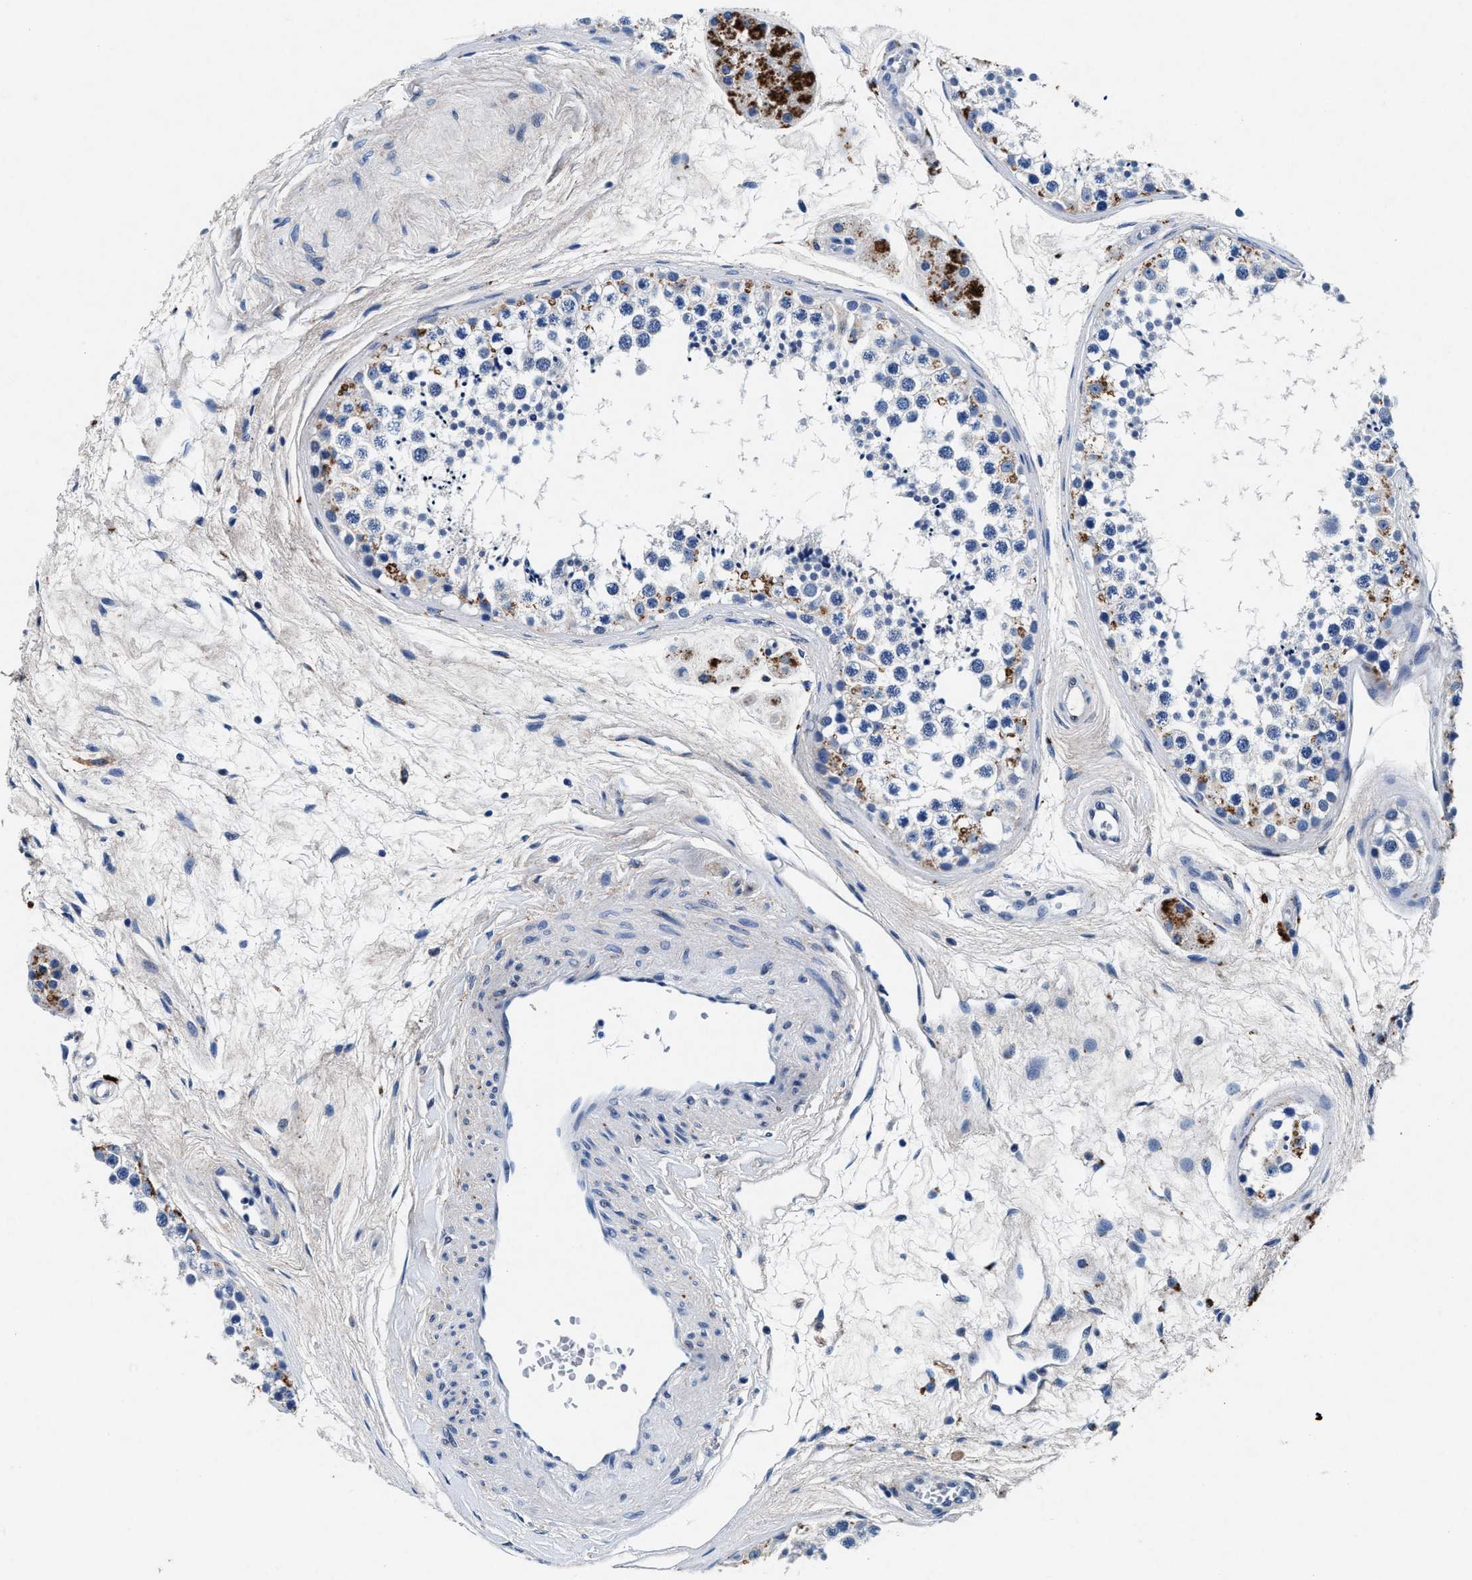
{"staining": {"intensity": "weak", "quantity": "25%-75%", "location": "cytoplasmic/membranous"}, "tissue": "testis", "cell_type": "Cells in seminiferous ducts", "image_type": "normal", "snomed": [{"axis": "morphology", "description": "Normal tissue, NOS"}, {"axis": "topography", "description": "Testis"}], "caption": "Cells in seminiferous ducts show low levels of weak cytoplasmic/membranous staining in about 25%-75% of cells in normal testis.", "gene": "SLC8A1", "patient": {"sex": "male", "age": 56}}